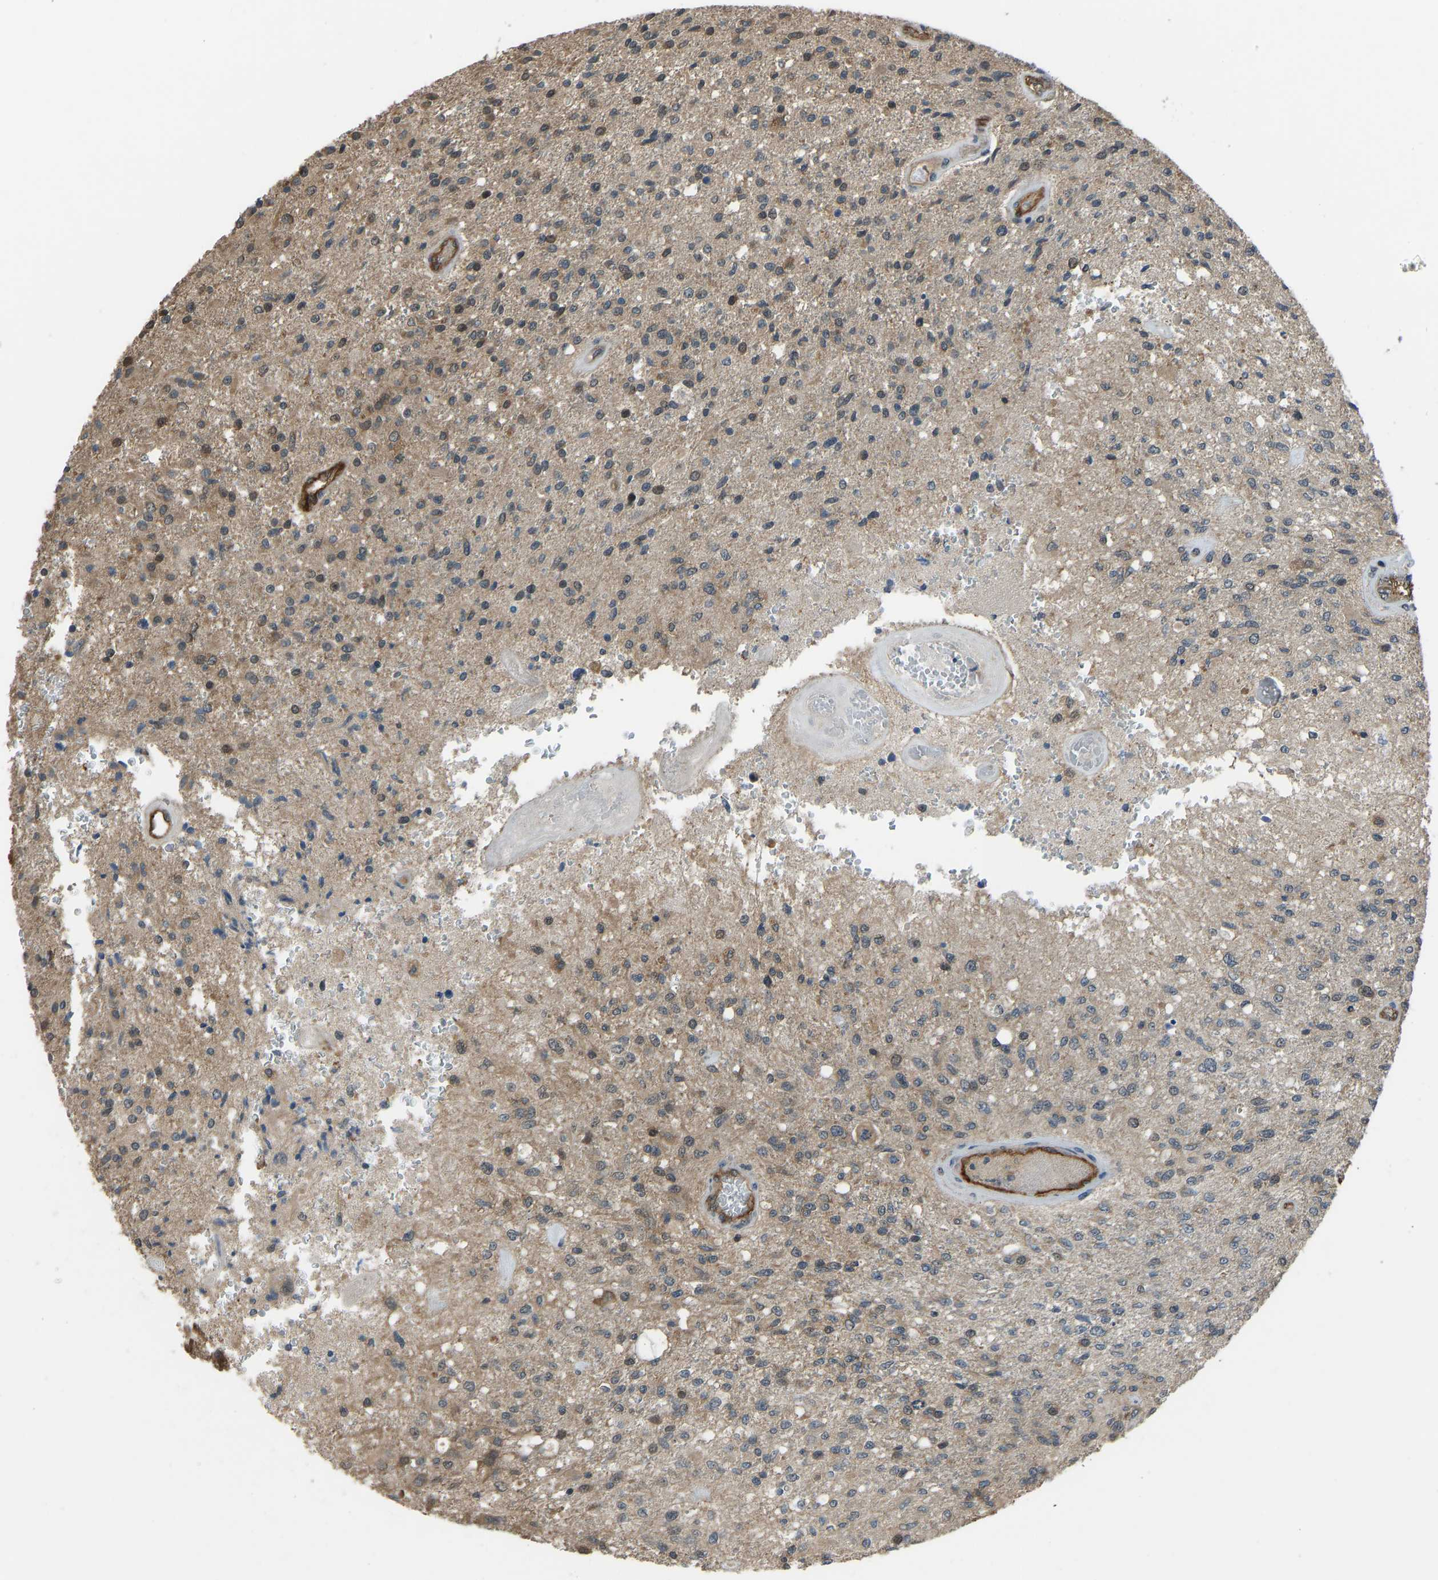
{"staining": {"intensity": "moderate", "quantity": "25%-75%", "location": "cytoplasmic/membranous,nuclear"}, "tissue": "glioma", "cell_type": "Tumor cells", "image_type": "cancer", "snomed": [{"axis": "morphology", "description": "Normal tissue, NOS"}, {"axis": "morphology", "description": "Glioma, malignant, High grade"}, {"axis": "topography", "description": "Cerebral cortex"}], "caption": "This histopathology image shows immunohistochemistry staining of human glioma, with medium moderate cytoplasmic/membranous and nuclear expression in about 25%-75% of tumor cells.", "gene": "CCT8", "patient": {"sex": "male", "age": 77}}